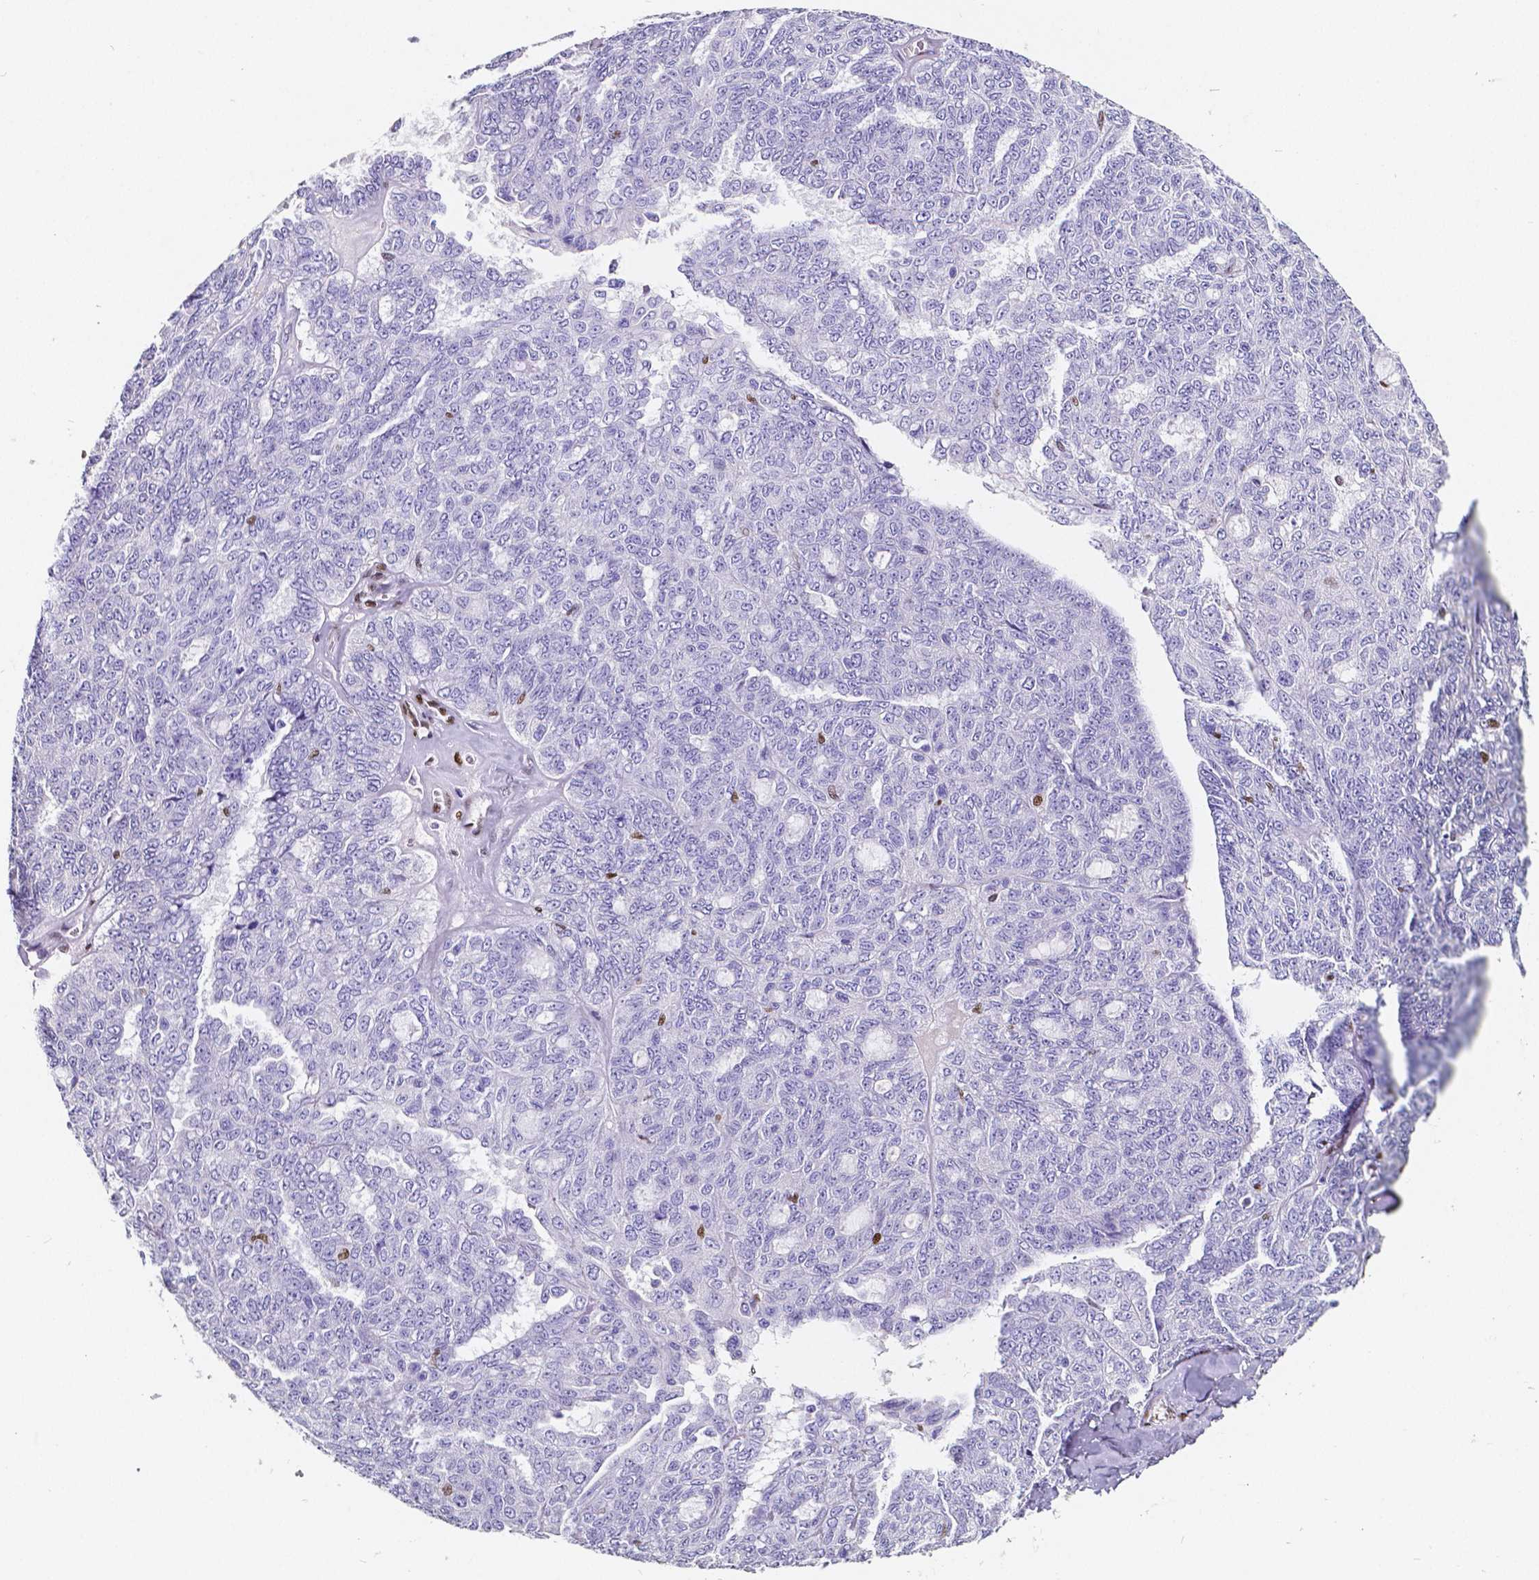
{"staining": {"intensity": "negative", "quantity": "none", "location": "none"}, "tissue": "ovarian cancer", "cell_type": "Tumor cells", "image_type": "cancer", "snomed": [{"axis": "morphology", "description": "Cystadenocarcinoma, serous, NOS"}, {"axis": "topography", "description": "Ovary"}], "caption": "Ovarian serous cystadenocarcinoma was stained to show a protein in brown. There is no significant expression in tumor cells.", "gene": "MEF2C", "patient": {"sex": "female", "age": 71}}